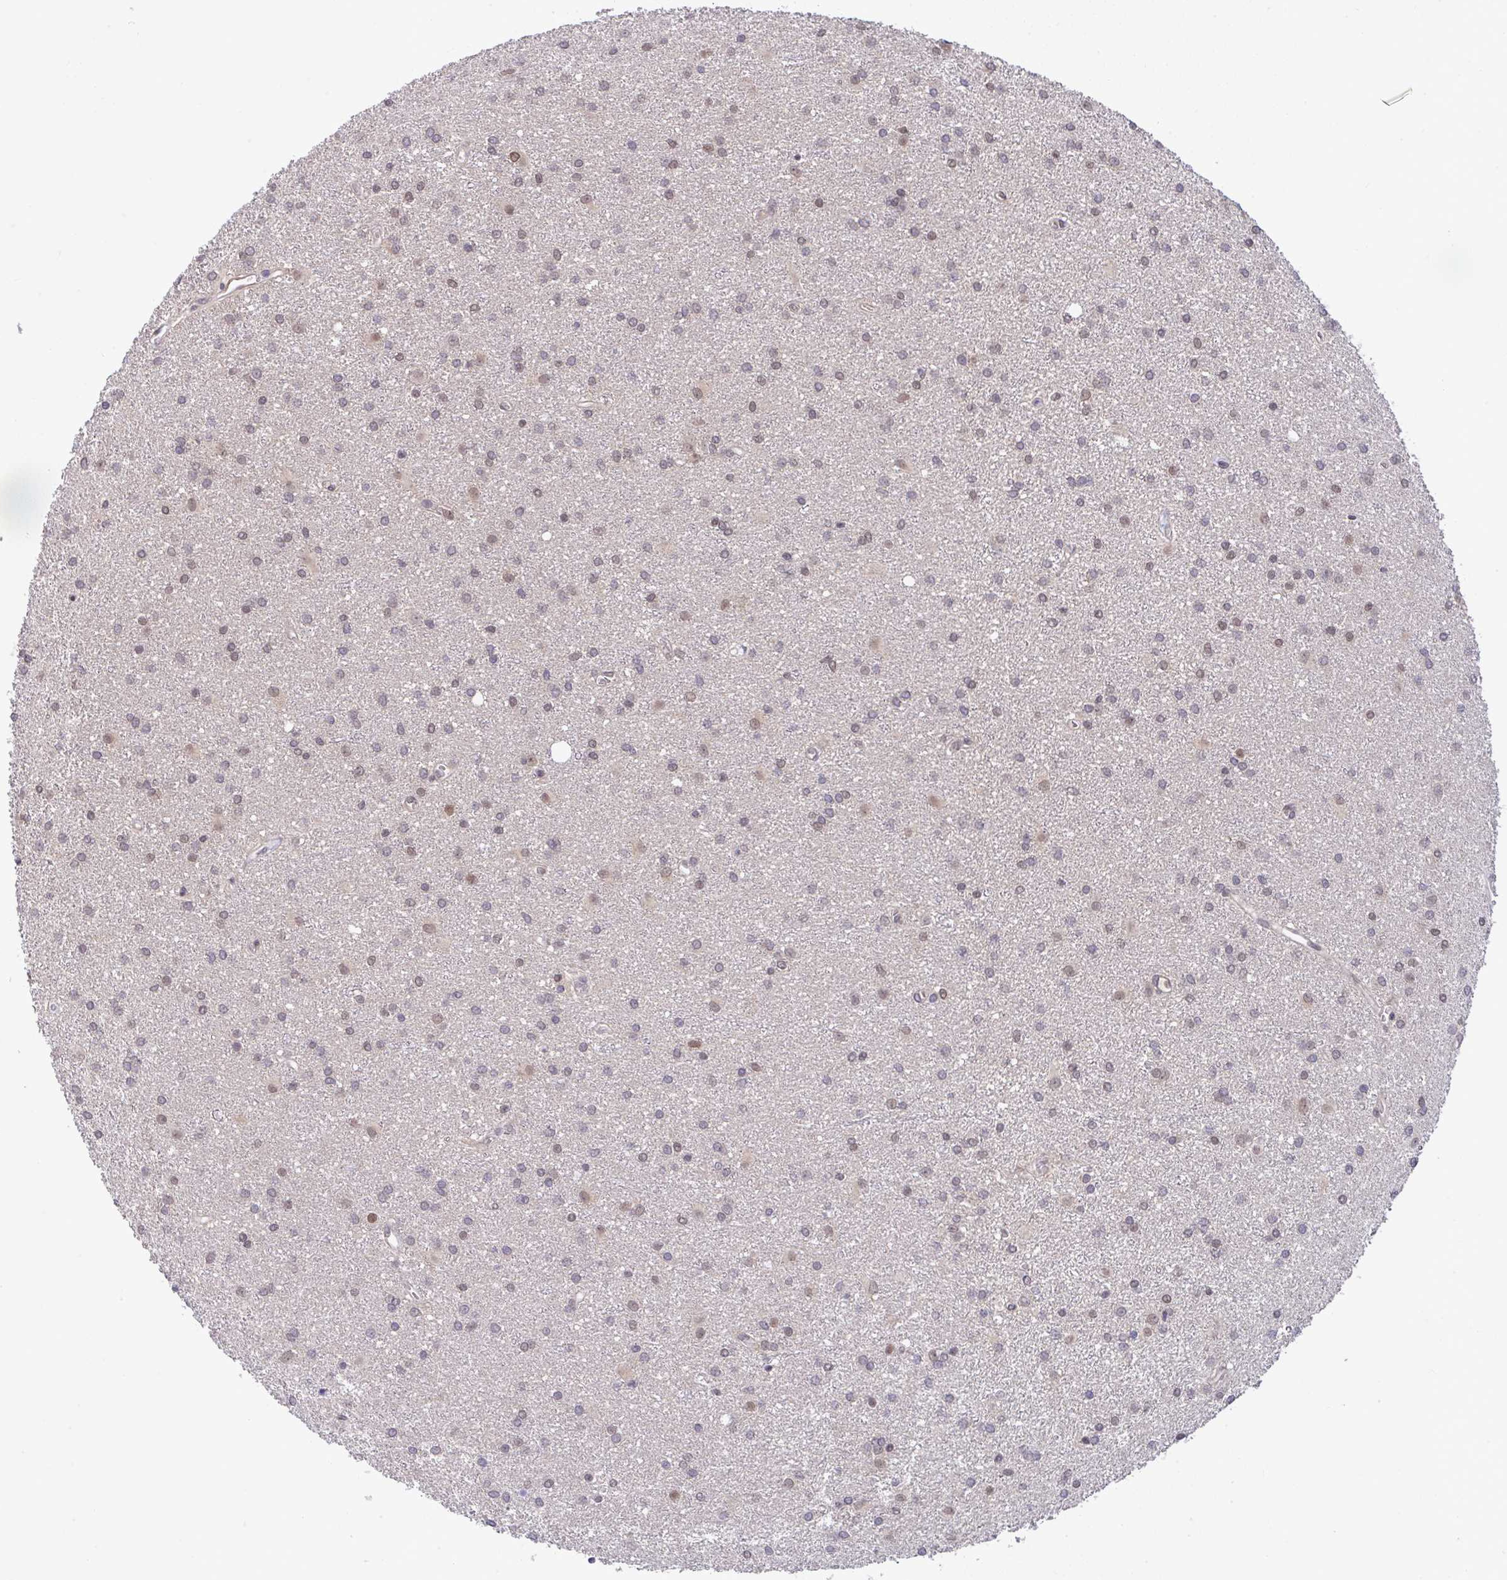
{"staining": {"intensity": "weak", "quantity": "25%-75%", "location": "nuclear"}, "tissue": "glioma", "cell_type": "Tumor cells", "image_type": "cancer", "snomed": [{"axis": "morphology", "description": "Glioma, malignant, High grade"}, {"axis": "topography", "description": "Brain"}], "caption": "Immunohistochemical staining of human high-grade glioma (malignant) shows low levels of weak nuclear positivity in about 25%-75% of tumor cells. The staining was performed using DAB, with brown indicating positive protein expression. Nuclei are stained blue with hematoxylin.", "gene": "C9orf64", "patient": {"sex": "female", "age": 50}}